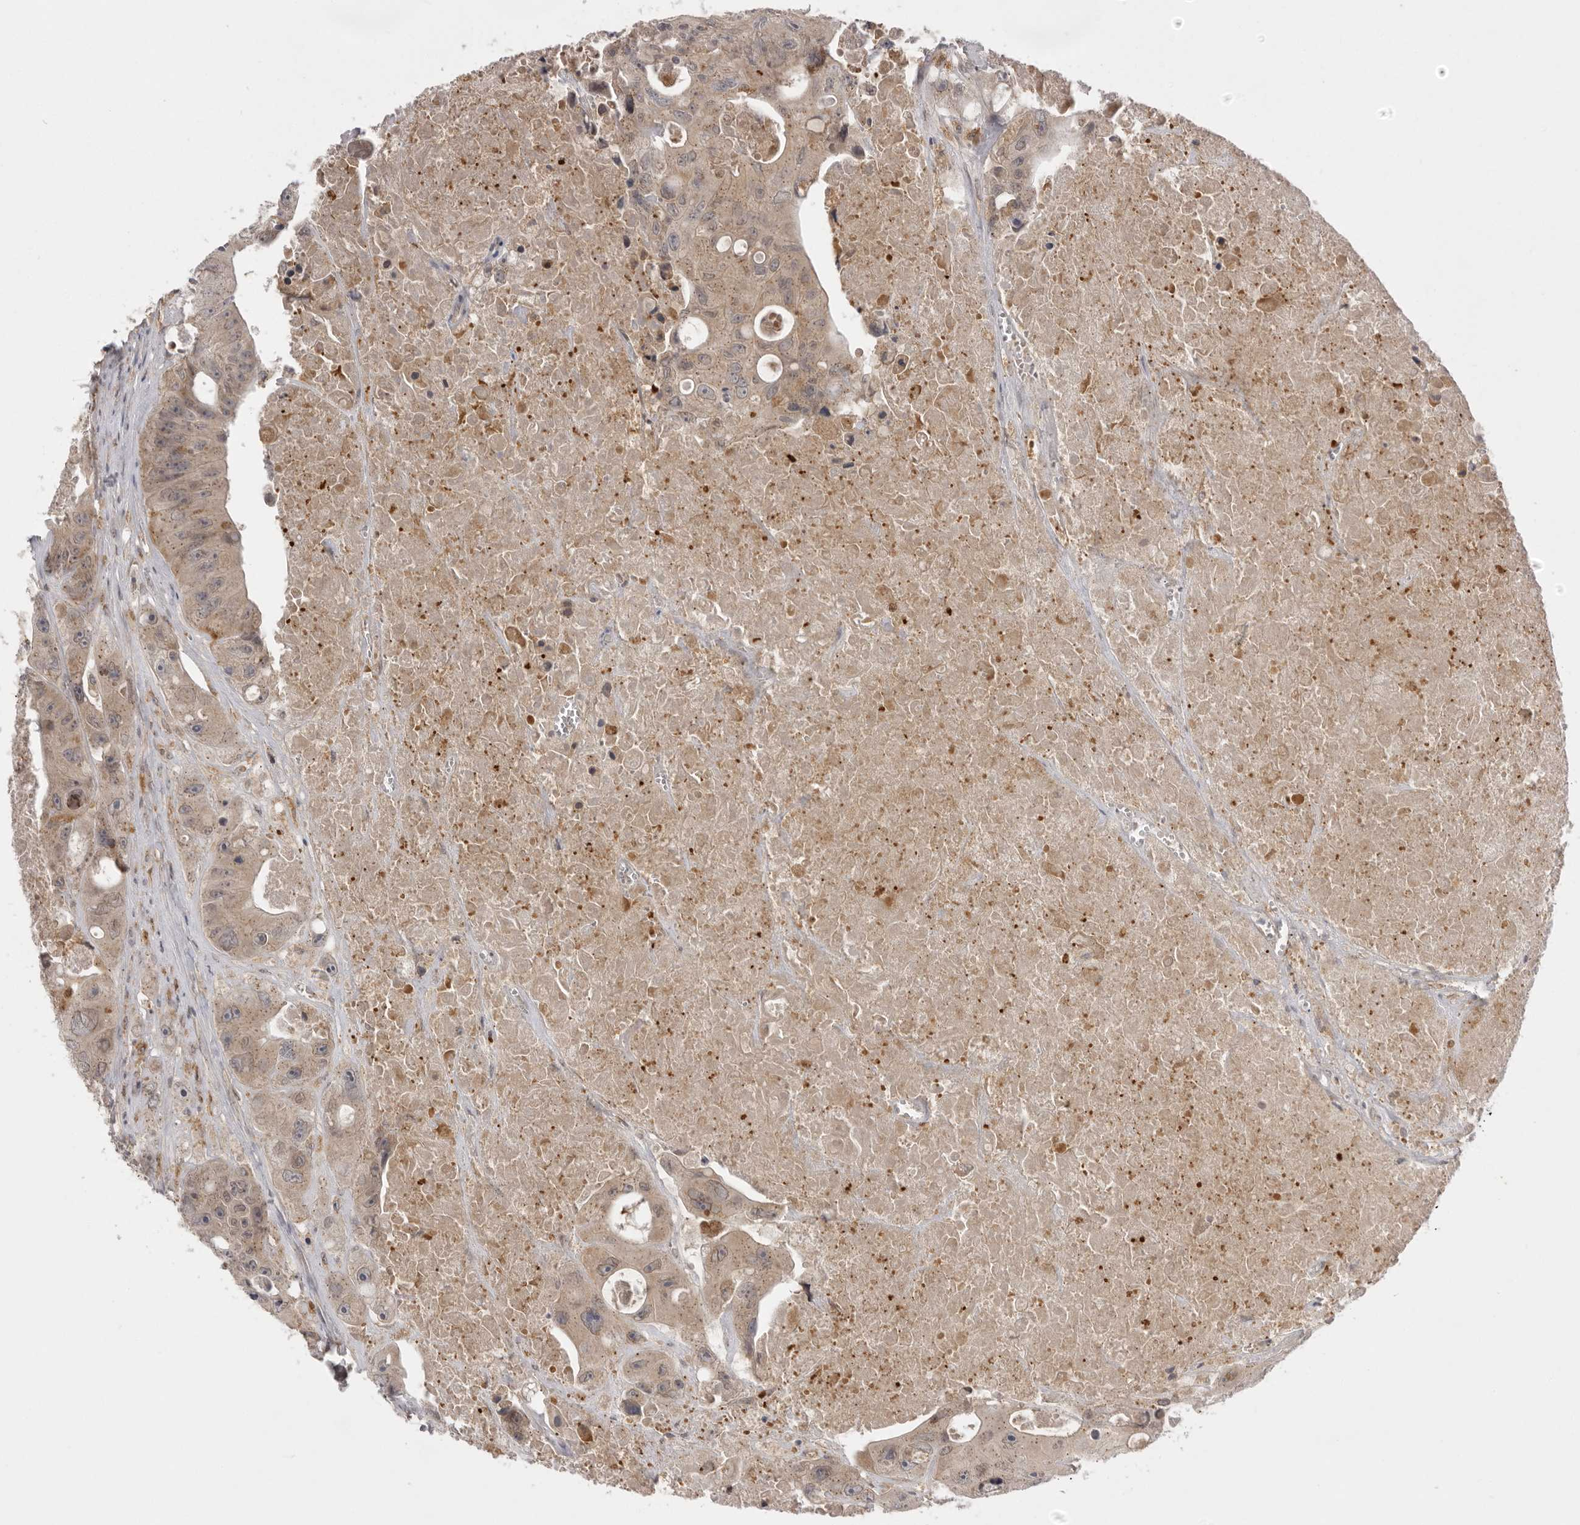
{"staining": {"intensity": "weak", "quantity": ">75%", "location": "cytoplasmic/membranous"}, "tissue": "colorectal cancer", "cell_type": "Tumor cells", "image_type": "cancer", "snomed": [{"axis": "morphology", "description": "Adenocarcinoma, NOS"}, {"axis": "topography", "description": "Colon"}], "caption": "Weak cytoplasmic/membranous staining is appreciated in approximately >75% of tumor cells in colorectal adenocarcinoma.", "gene": "TLR3", "patient": {"sex": "female", "age": 46}}